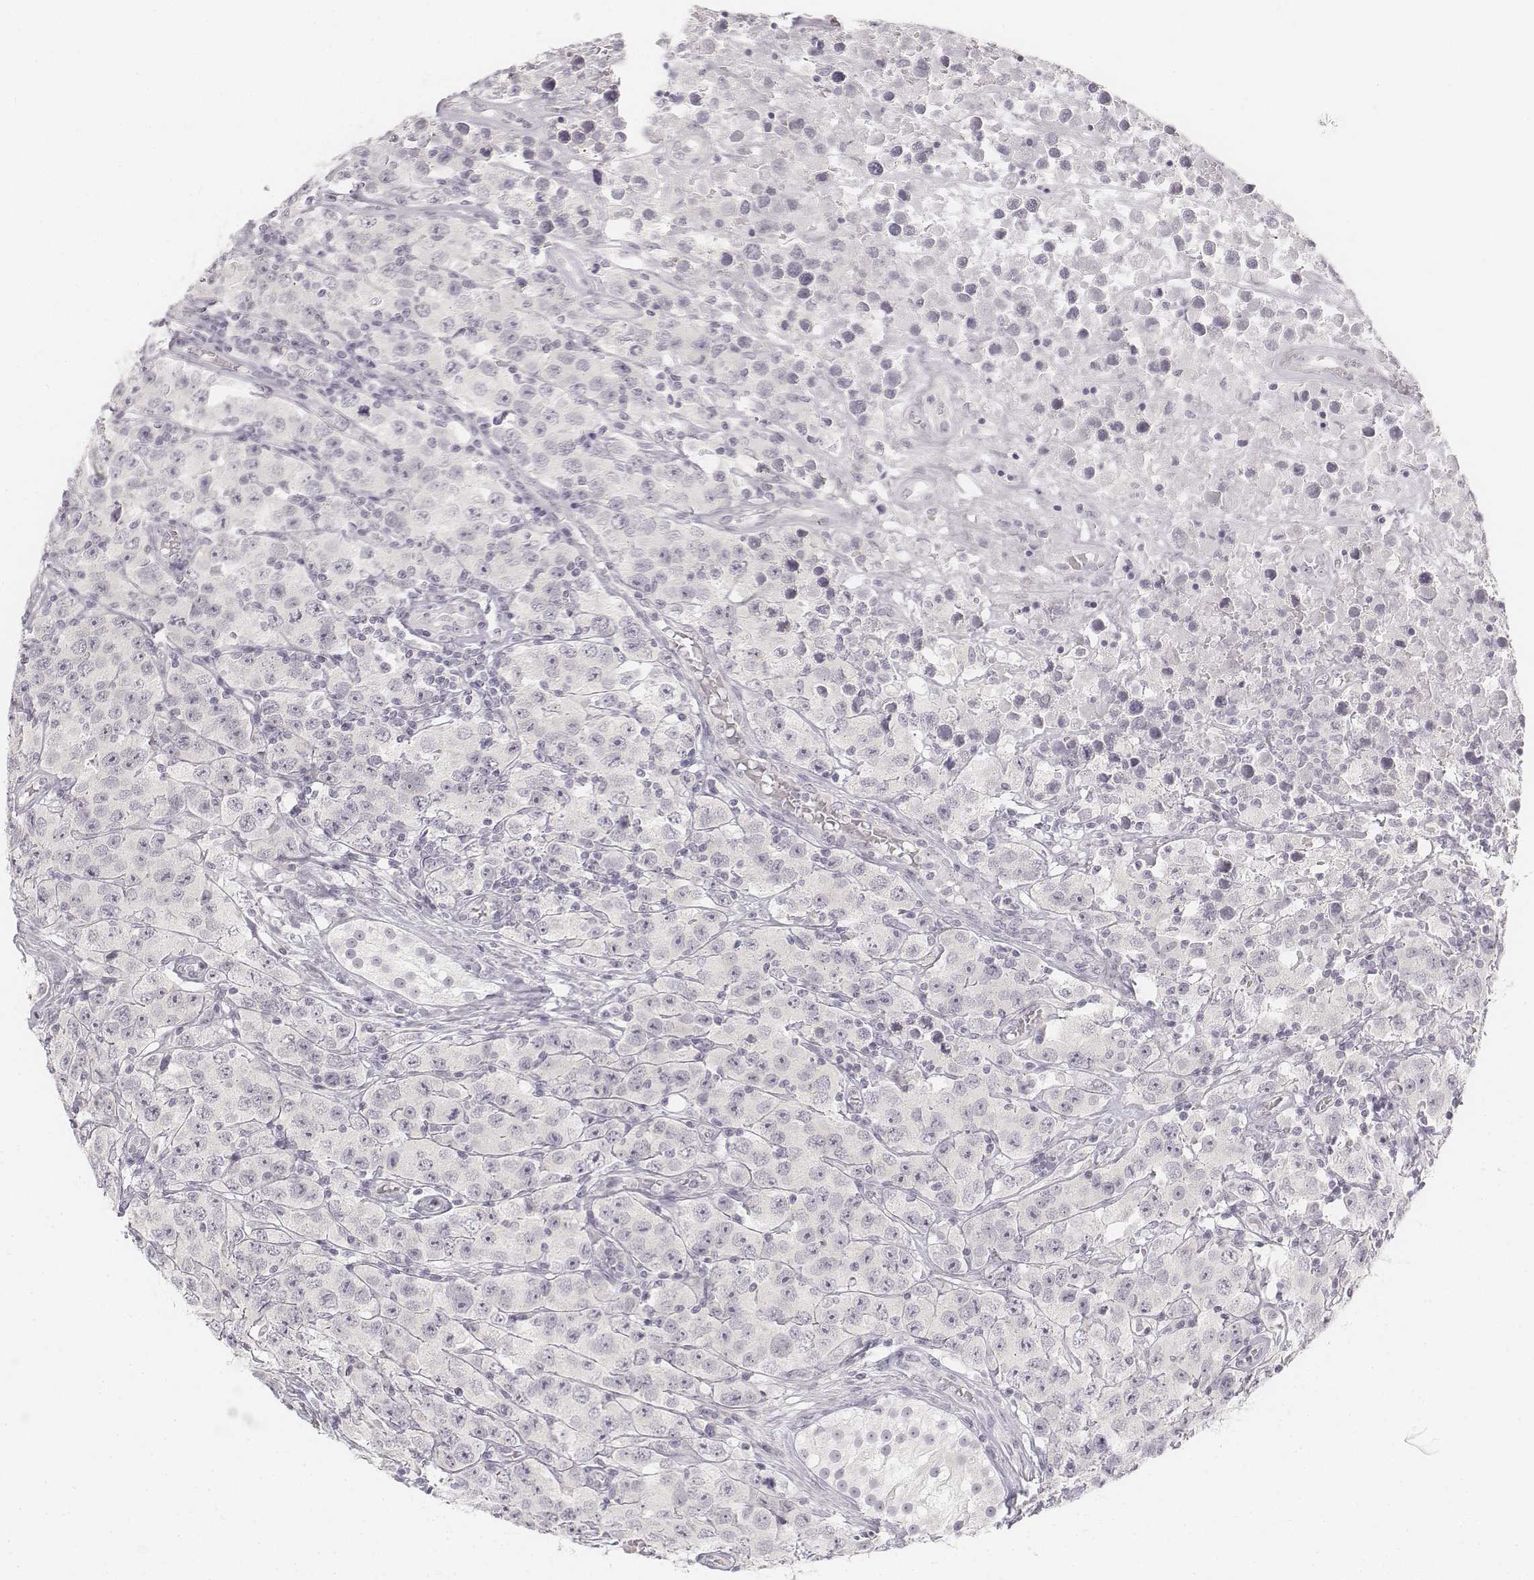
{"staining": {"intensity": "negative", "quantity": "none", "location": "none"}, "tissue": "testis cancer", "cell_type": "Tumor cells", "image_type": "cancer", "snomed": [{"axis": "morphology", "description": "Seminoma, NOS"}, {"axis": "topography", "description": "Testis"}], "caption": "Tumor cells show no significant expression in seminoma (testis). The staining was performed using DAB (3,3'-diaminobenzidine) to visualize the protein expression in brown, while the nuclei were stained in blue with hematoxylin (Magnification: 20x).", "gene": "KRT25", "patient": {"sex": "male", "age": 52}}